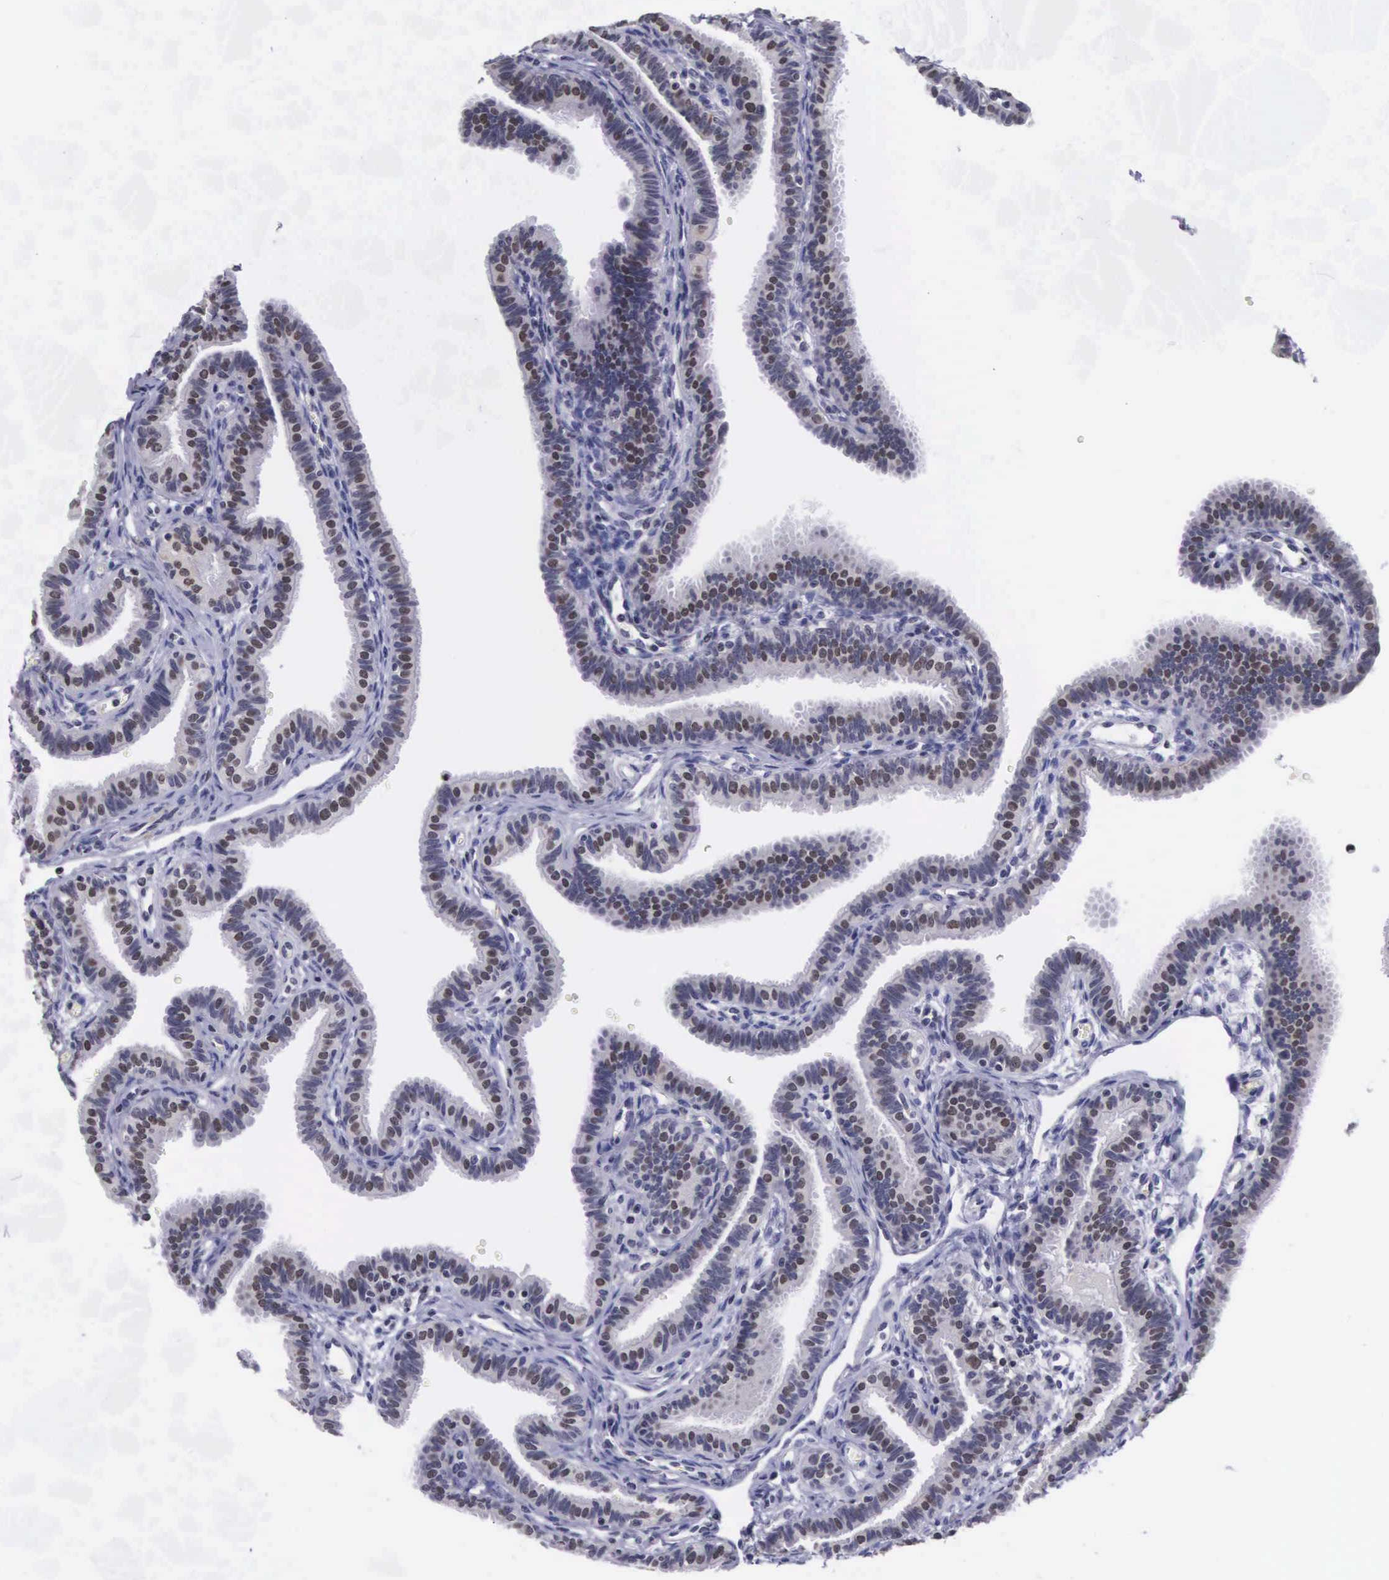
{"staining": {"intensity": "weak", "quantity": ">75%", "location": "nuclear"}, "tissue": "fallopian tube", "cell_type": "Glandular cells", "image_type": "normal", "snomed": [{"axis": "morphology", "description": "Normal tissue, NOS"}, {"axis": "topography", "description": "Fallopian tube"}], "caption": "Weak nuclear positivity is identified in about >75% of glandular cells in normal fallopian tube. The staining is performed using DAB brown chromogen to label protein expression. The nuclei are counter-stained blue using hematoxylin.", "gene": "VRK1", "patient": {"sex": "female", "age": 32}}